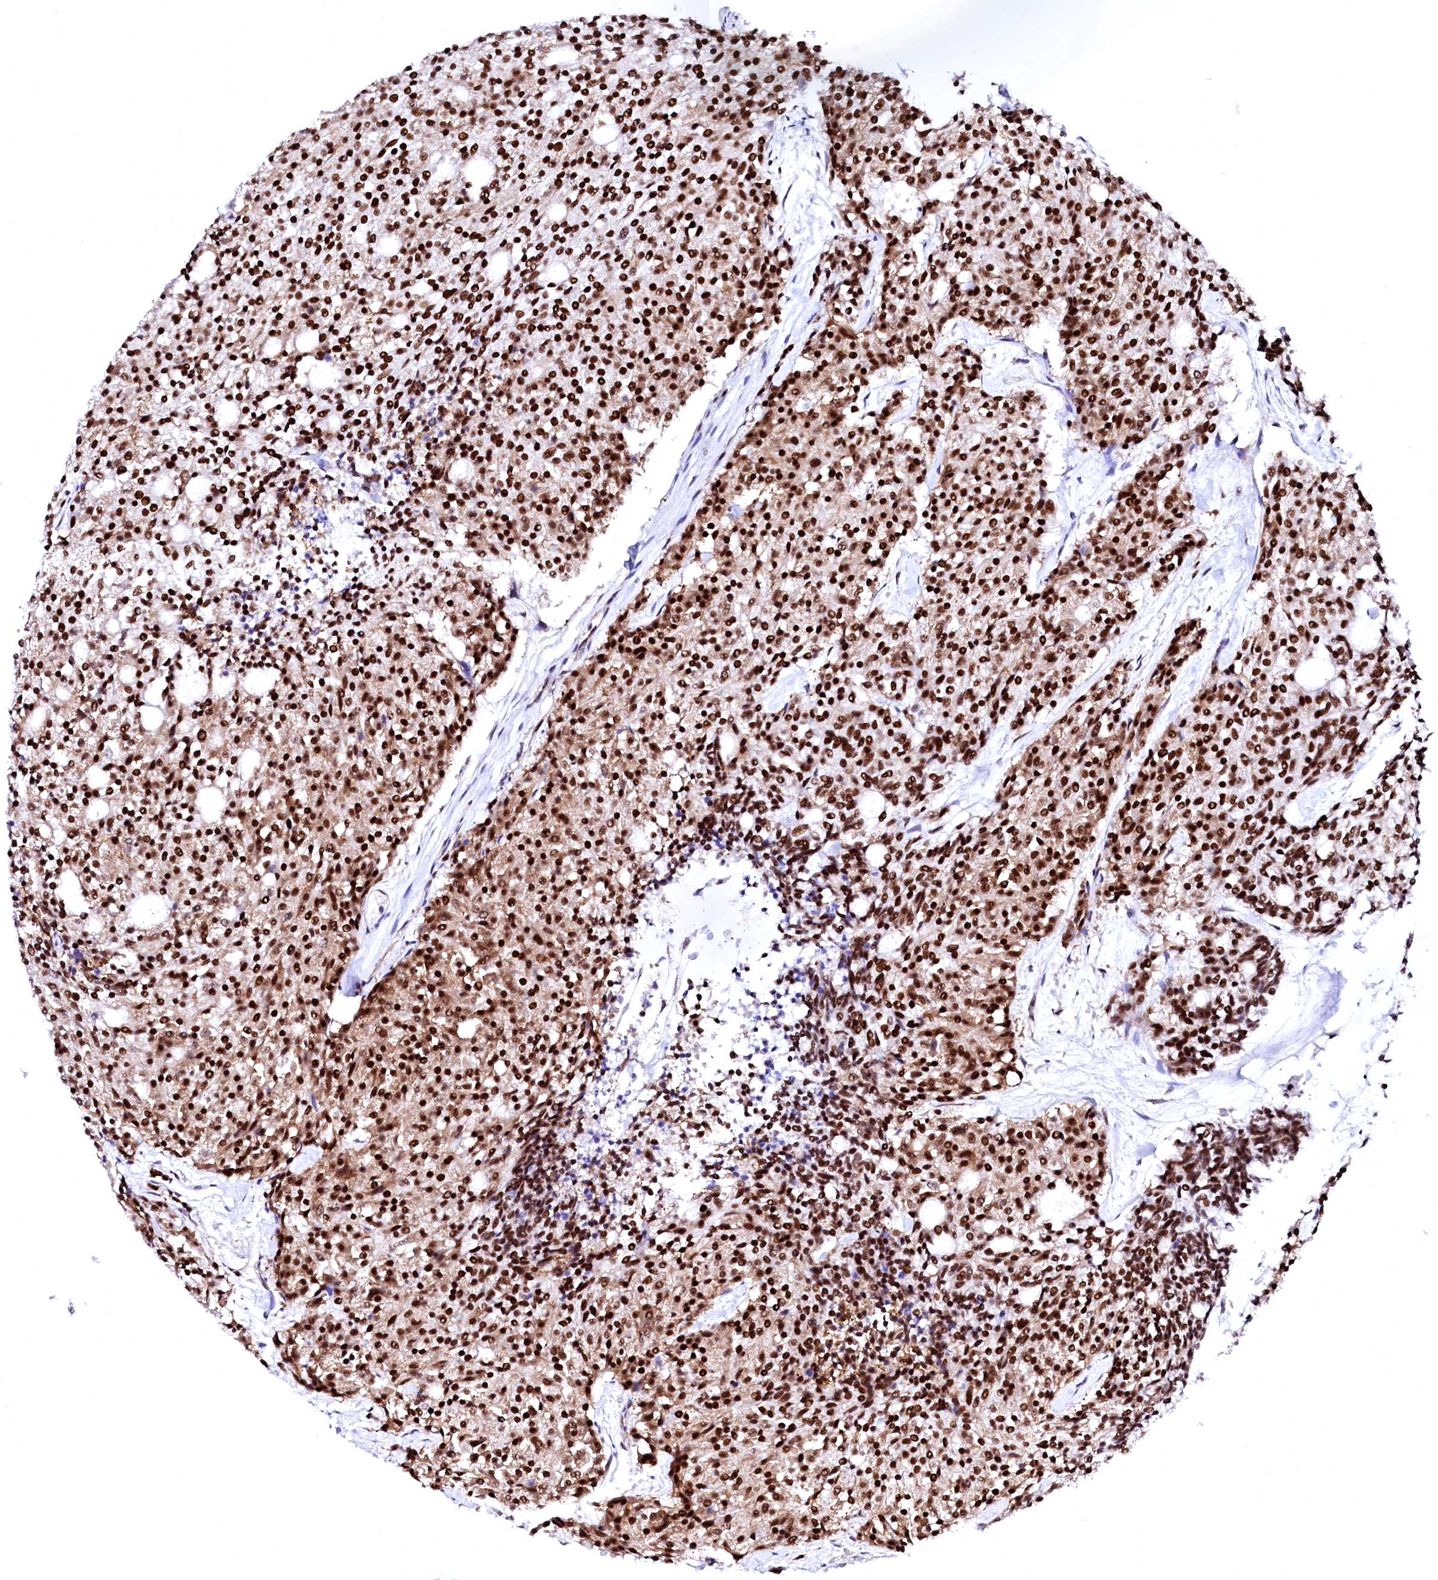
{"staining": {"intensity": "strong", "quantity": ">75%", "location": "nuclear"}, "tissue": "carcinoid", "cell_type": "Tumor cells", "image_type": "cancer", "snomed": [{"axis": "morphology", "description": "Carcinoid, malignant, NOS"}, {"axis": "topography", "description": "Pancreas"}], "caption": "The histopathology image exhibits staining of carcinoid (malignant), revealing strong nuclear protein staining (brown color) within tumor cells.", "gene": "CPSF6", "patient": {"sex": "female", "age": 54}}